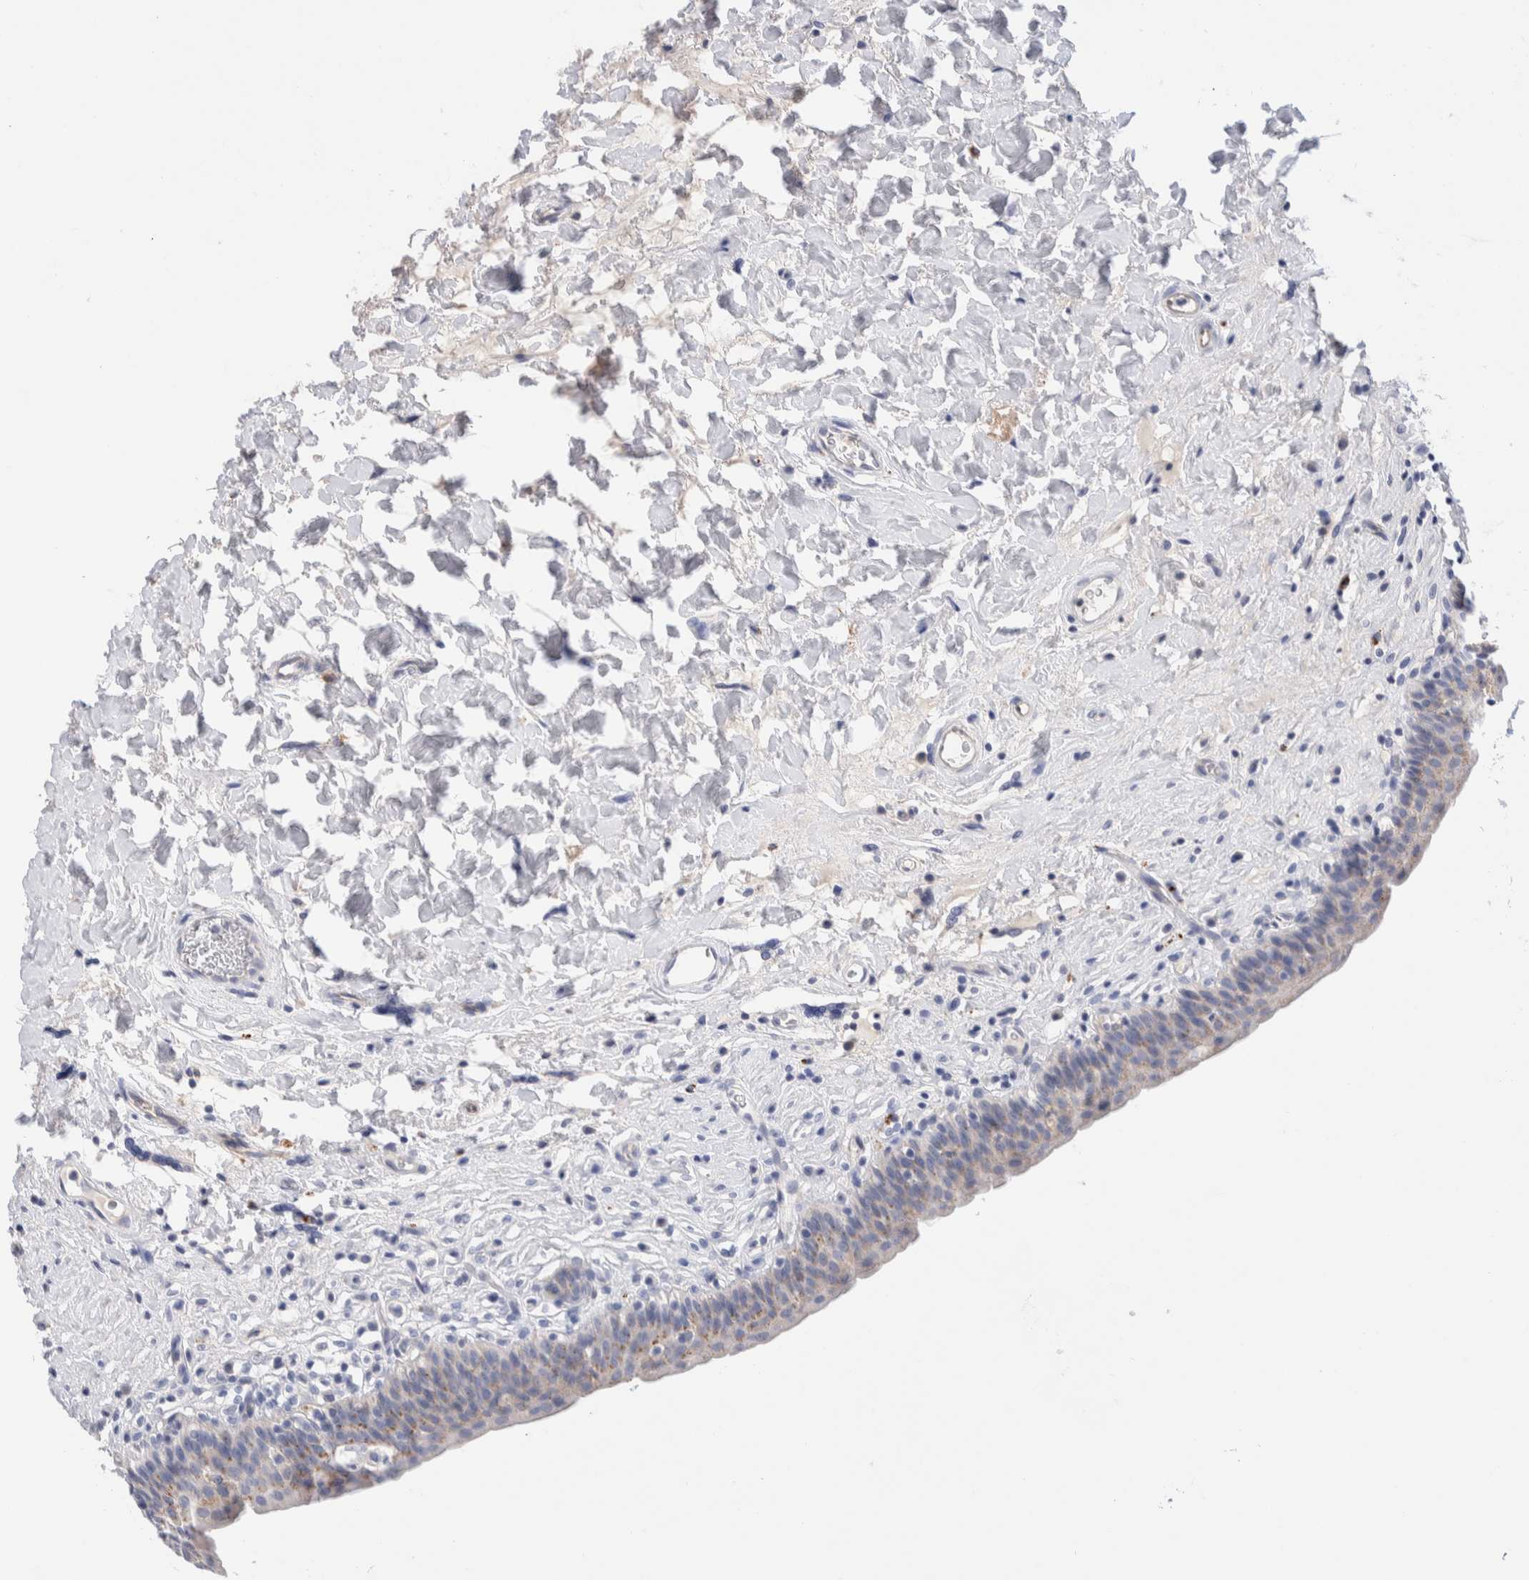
{"staining": {"intensity": "weak", "quantity": "<25%", "location": "cytoplasmic/membranous"}, "tissue": "urinary bladder", "cell_type": "Urothelial cells", "image_type": "normal", "snomed": [{"axis": "morphology", "description": "Normal tissue, NOS"}, {"axis": "topography", "description": "Urinary bladder"}], "caption": "This micrograph is of normal urinary bladder stained with immunohistochemistry to label a protein in brown with the nuclei are counter-stained blue. There is no staining in urothelial cells. Brightfield microscopy of immunohistochemistry (IHC) stained with DAB (3,3'-diaminobenzidine) (brown) and hematoxylin (blue), captured at high magnification.", "gene": "METRNL", "patient": {"sex": "male", "age": 83}}